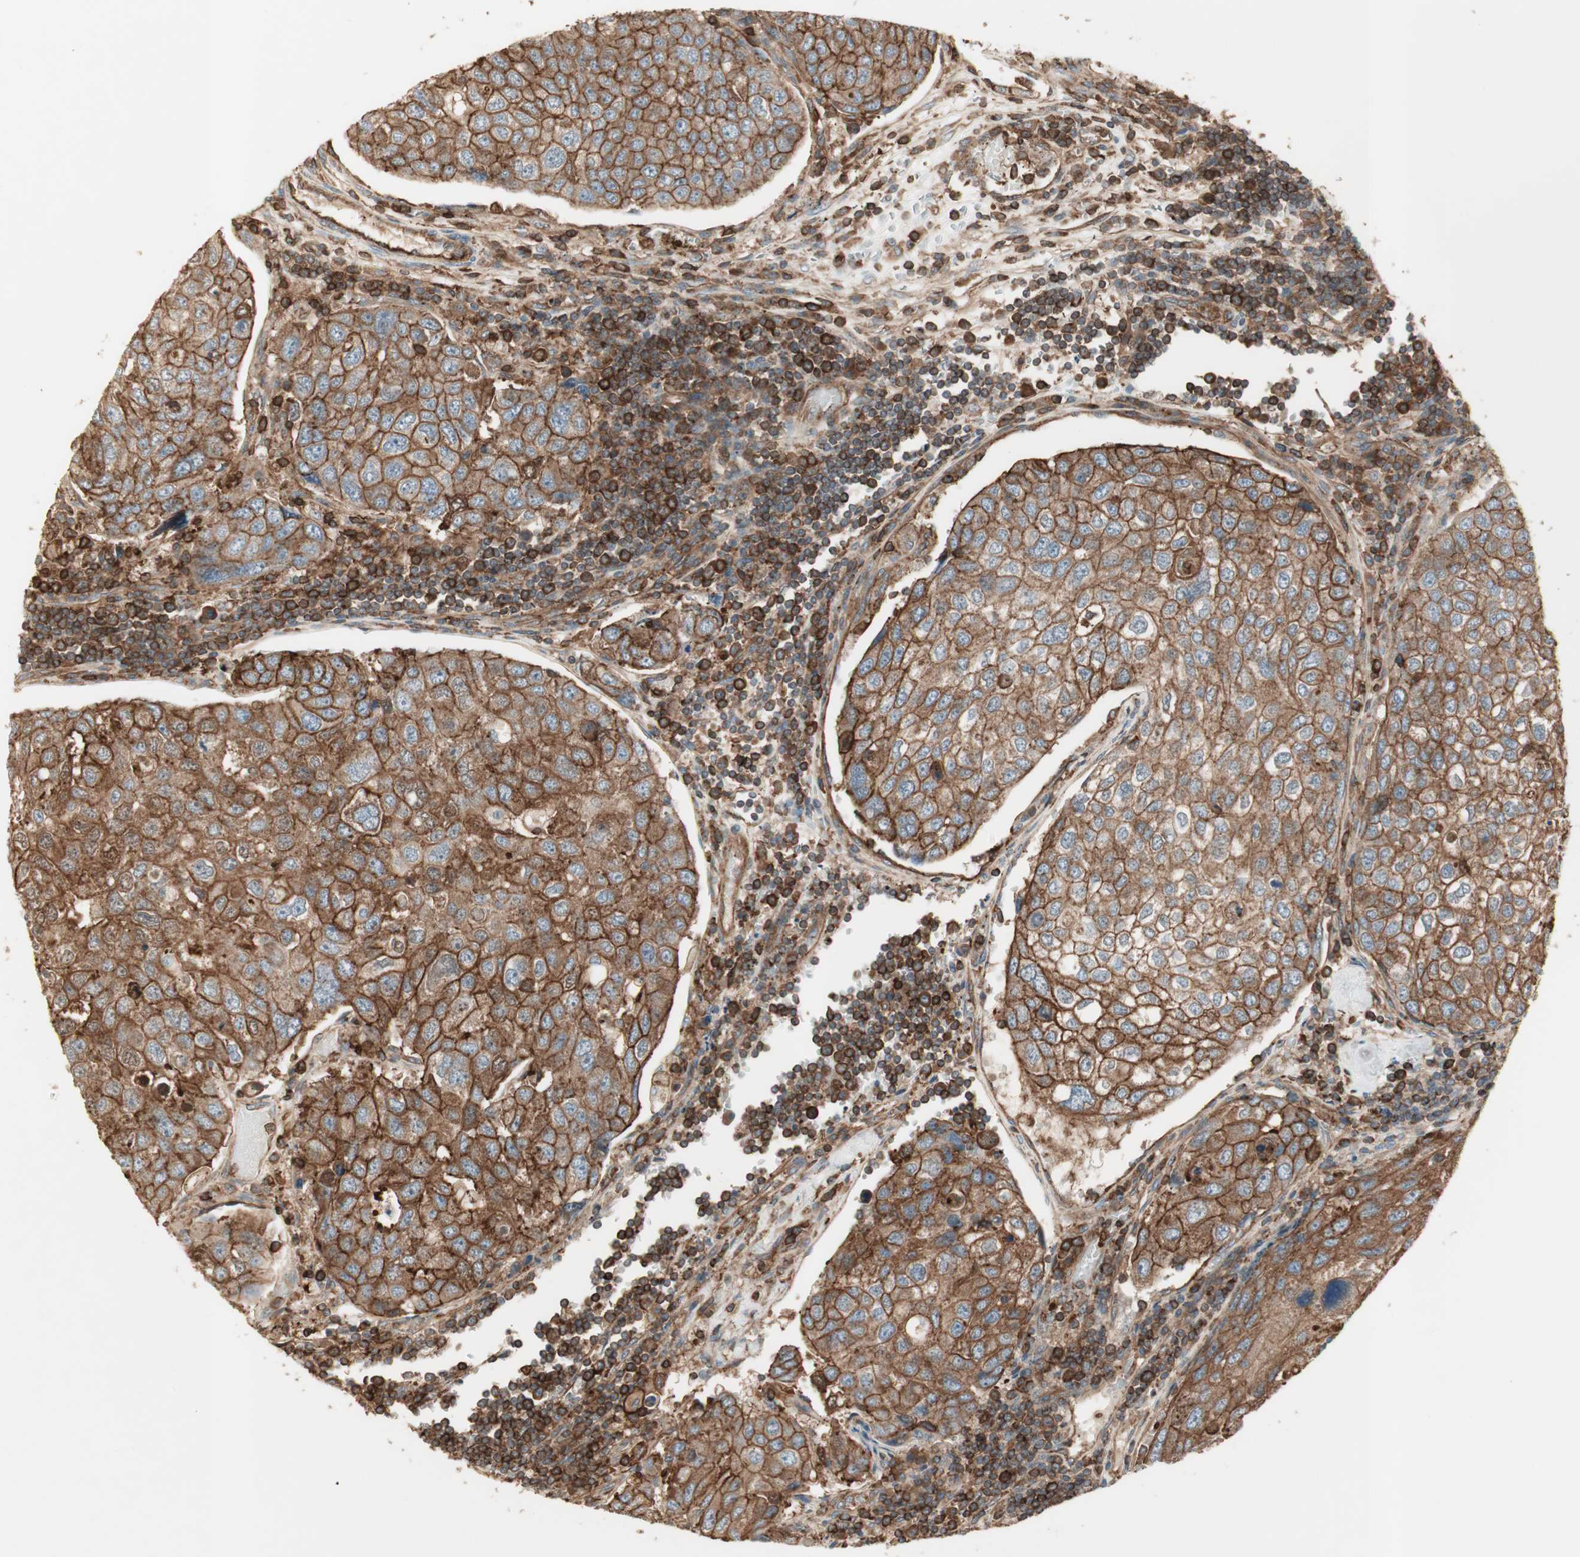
{"staining": {"intensity": "strong", "quantity": ">75%", "location": "cytoplasmic/membranous"}, "tissue": "urothelial cancer", "cell_type": "Tumor cells", "image_type": "cancer", "snomed": [{"axis": "morphology", "description": "Urothelial carcinoma, High grade"}, {"axis": "topography", "description": "Lymph node"}, {"axis": "topography", "description": "Urinary bladder"}], "caption": "A brown stain highlights strong cytoplasmic/membranous positivity of a protein in urothelial cancer tumor cells. The protein is stained brown, and the nuclei are stained in blue (DAB (3,3'-diaminobenzidine) IHC with brightfield microscopy, high magnification).", "gene": "TCP11L1", "patient": {"sex": "male", "age": 51}}